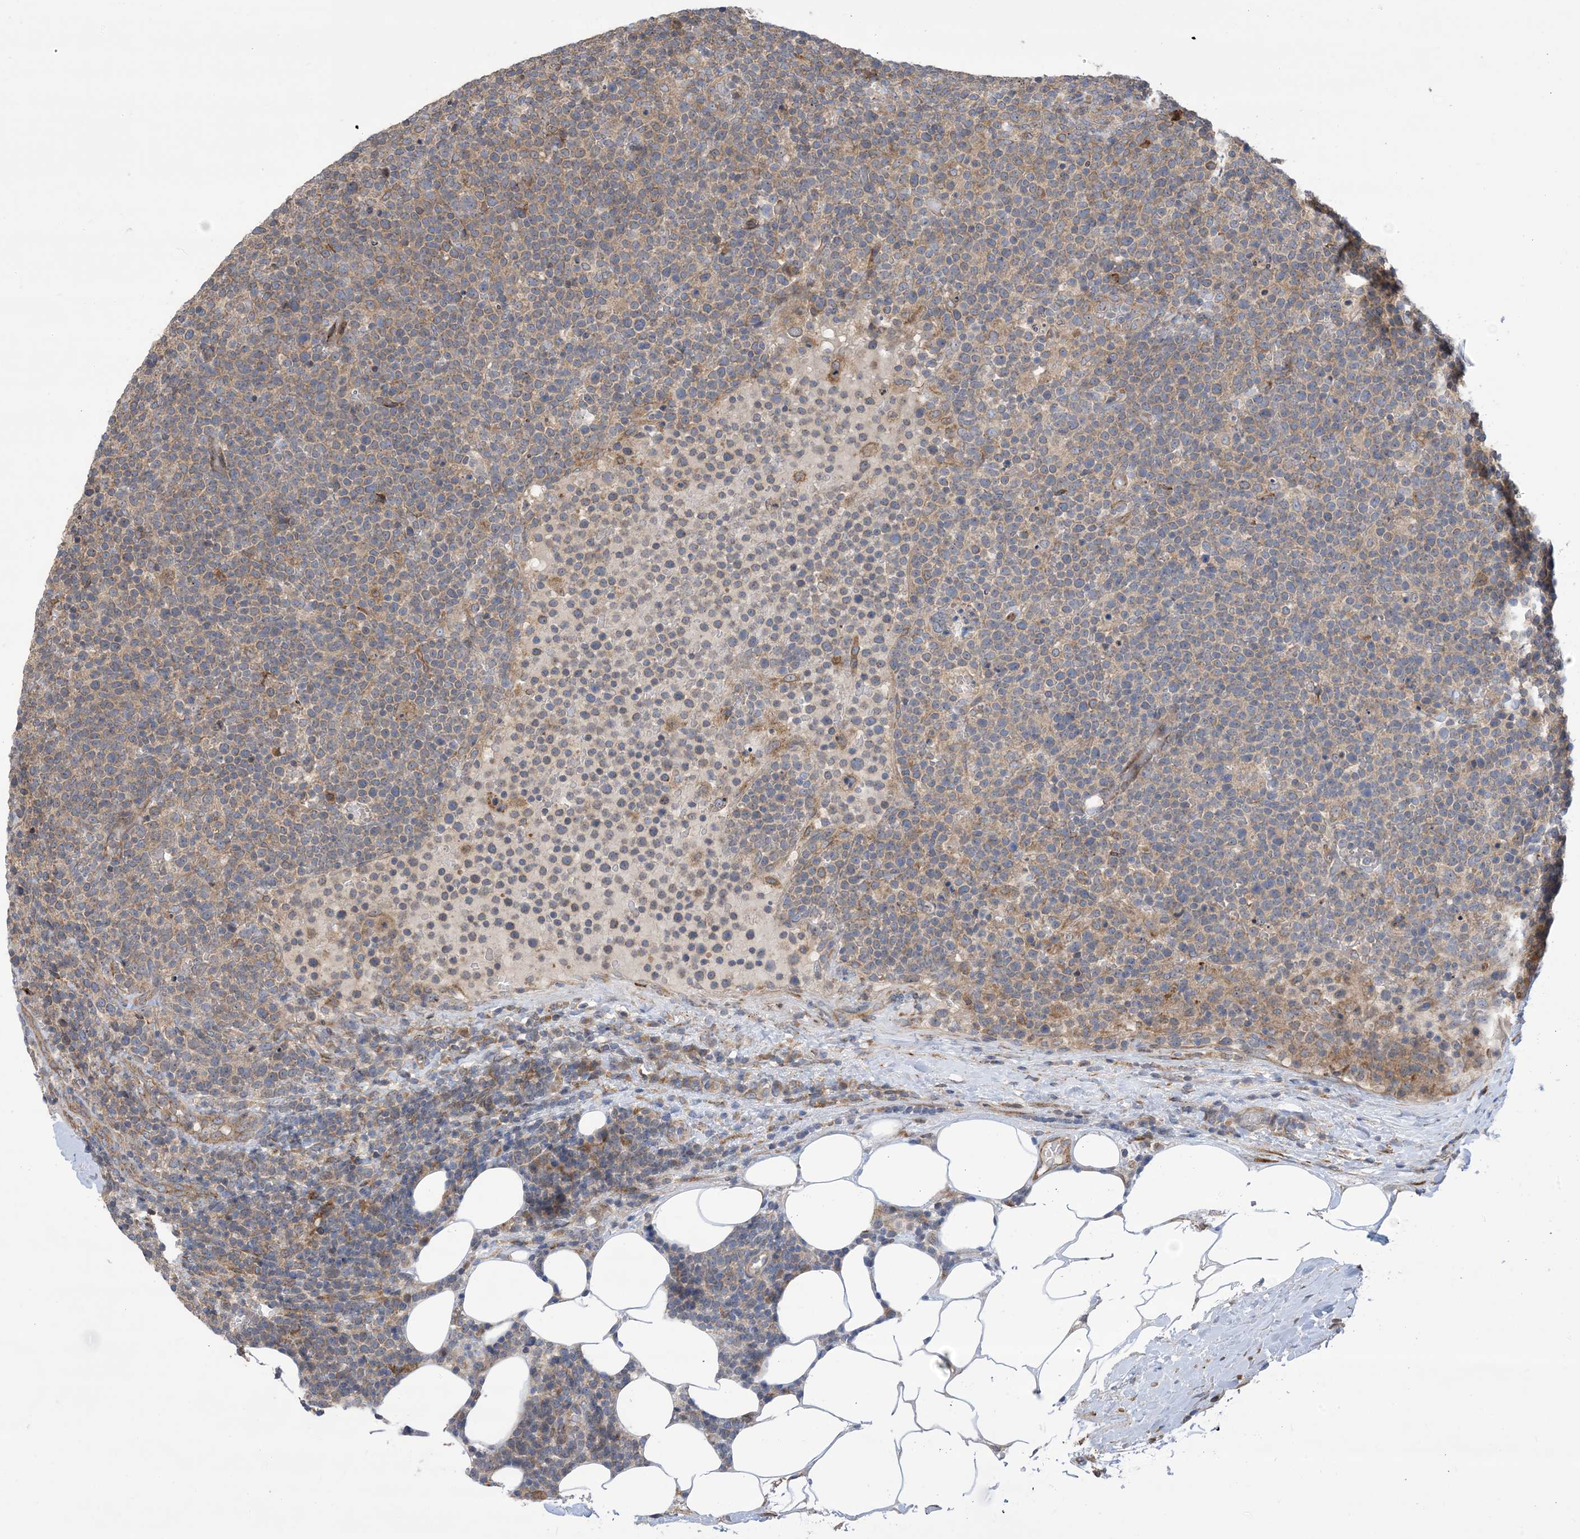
{"staining": {"intensity": "weak", "quantity": "<25%", "location": "cytoplasmic/membranous"}, "tissue": "lymphoma", "cell_type": "Tumor cells", "image_type": "cancer", "snomed": [{"axis": "morphology", "description": "Malignant lymphoma, non-Hodgkin's type, High grade"}, {"axis": "topography", "description": "Lymph node"}], "caption": "This is a image of immunohistochemistry staining of lymphoma, which shows no positivity in tumor cells.", "gene": "CLEC16A", "patient": {"sex": "male", "age": 61}}